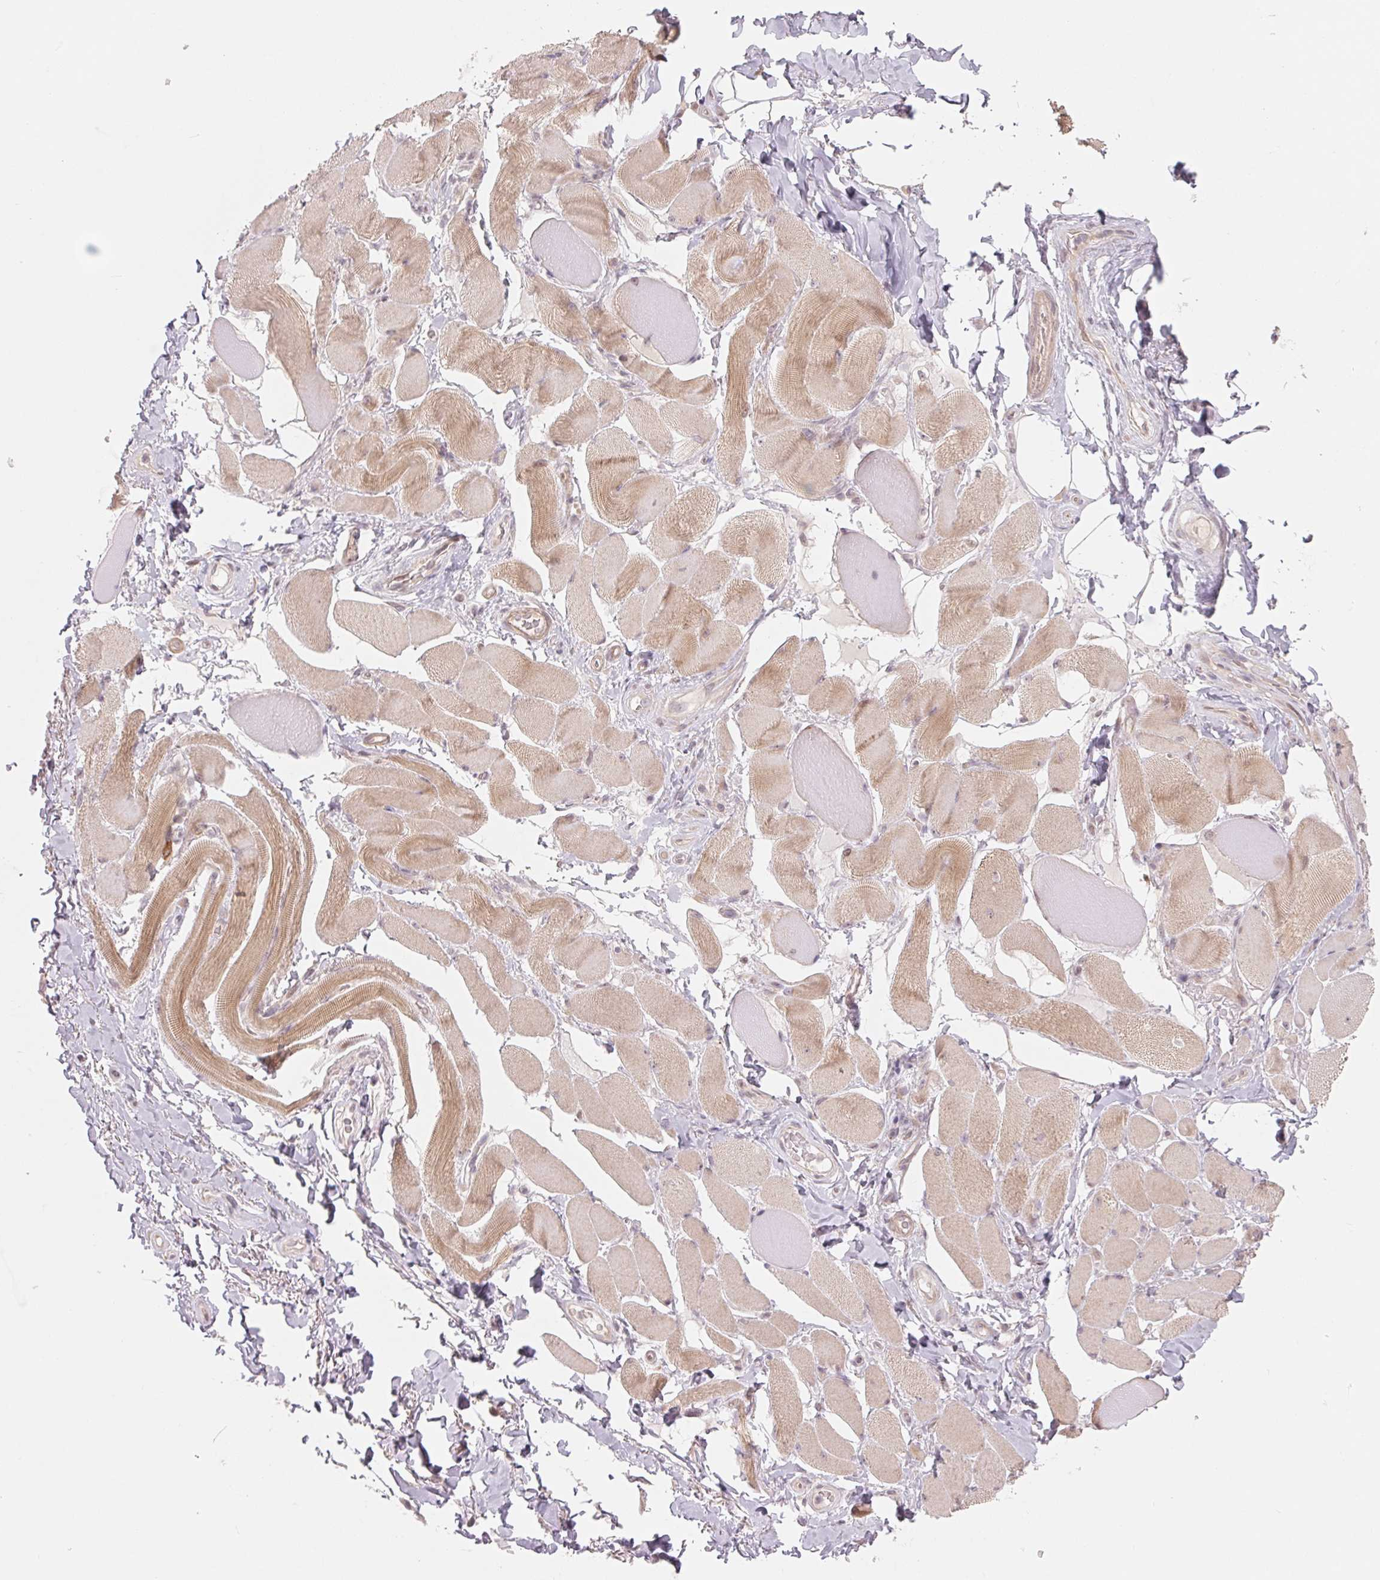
{"staining": {"intensity": "moderate", "quantity": "25%-75%", "location": "cytoplasmic/membranous"}, "tissue": "skeletal muscle", "cell_type": "Myocytes", "image_type": "normal", "snomed": [{"axis": "morphology", "description": "Normal tissue, NOS"}, {"axis": "topography", "description": "Skeletal muscle"}, {"axis": "topography", "description": "Anal"}, {"axis": "topography", "description": "Peripheral nerve tissue"}], "caption": "Immunohistochemical staining of normal skeletal muscle displays 25%-75% levels of moderate cytoplasmic/membranous protein positivity in approximately 25%-75% of myocytes.", "gene": "DENND2C", "patient": {"sex": "male", "age": 53}}